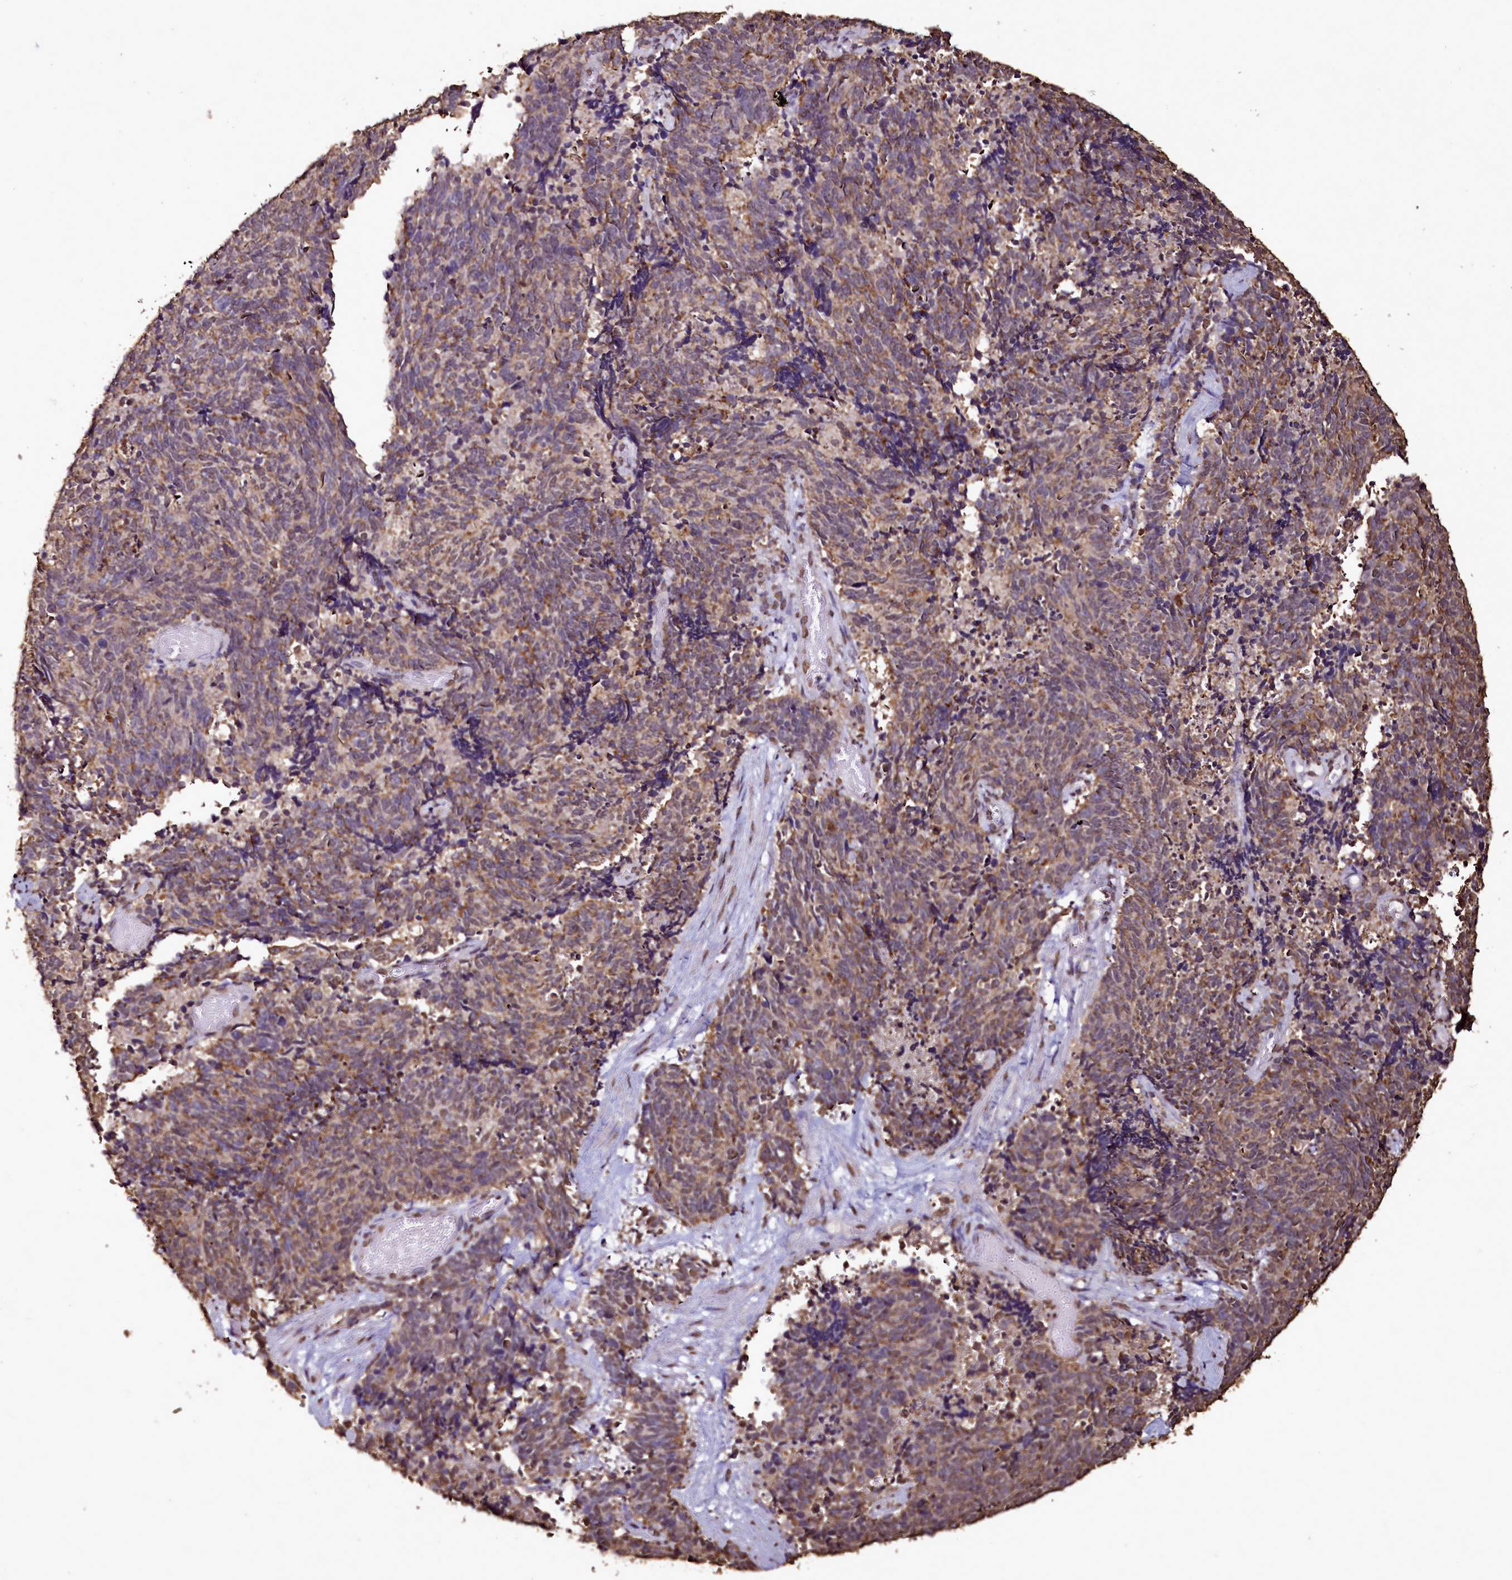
{"staining": {"intensity": "moderate", "quantity": ">75%", "location": "cytoplasmic/membranous"}, "tissue": "cervical cancer", "cell_type": "Tumor cells", "image_type": "cancer", "snomed": [{"axis": "morphology", "description": "Squamous cell carcinoma, NOS"}, {"axis": "topography", "description": "Cervix"}], "caption": "Brown immunohistochemical staining in human squamous cell carcinoma (cervical) exhibits moderate cytoplasmic/membranous staining in about >75% of tumor cells.", "gene": "TRIP6", "patient": {"sex": "female", "age": 29}}